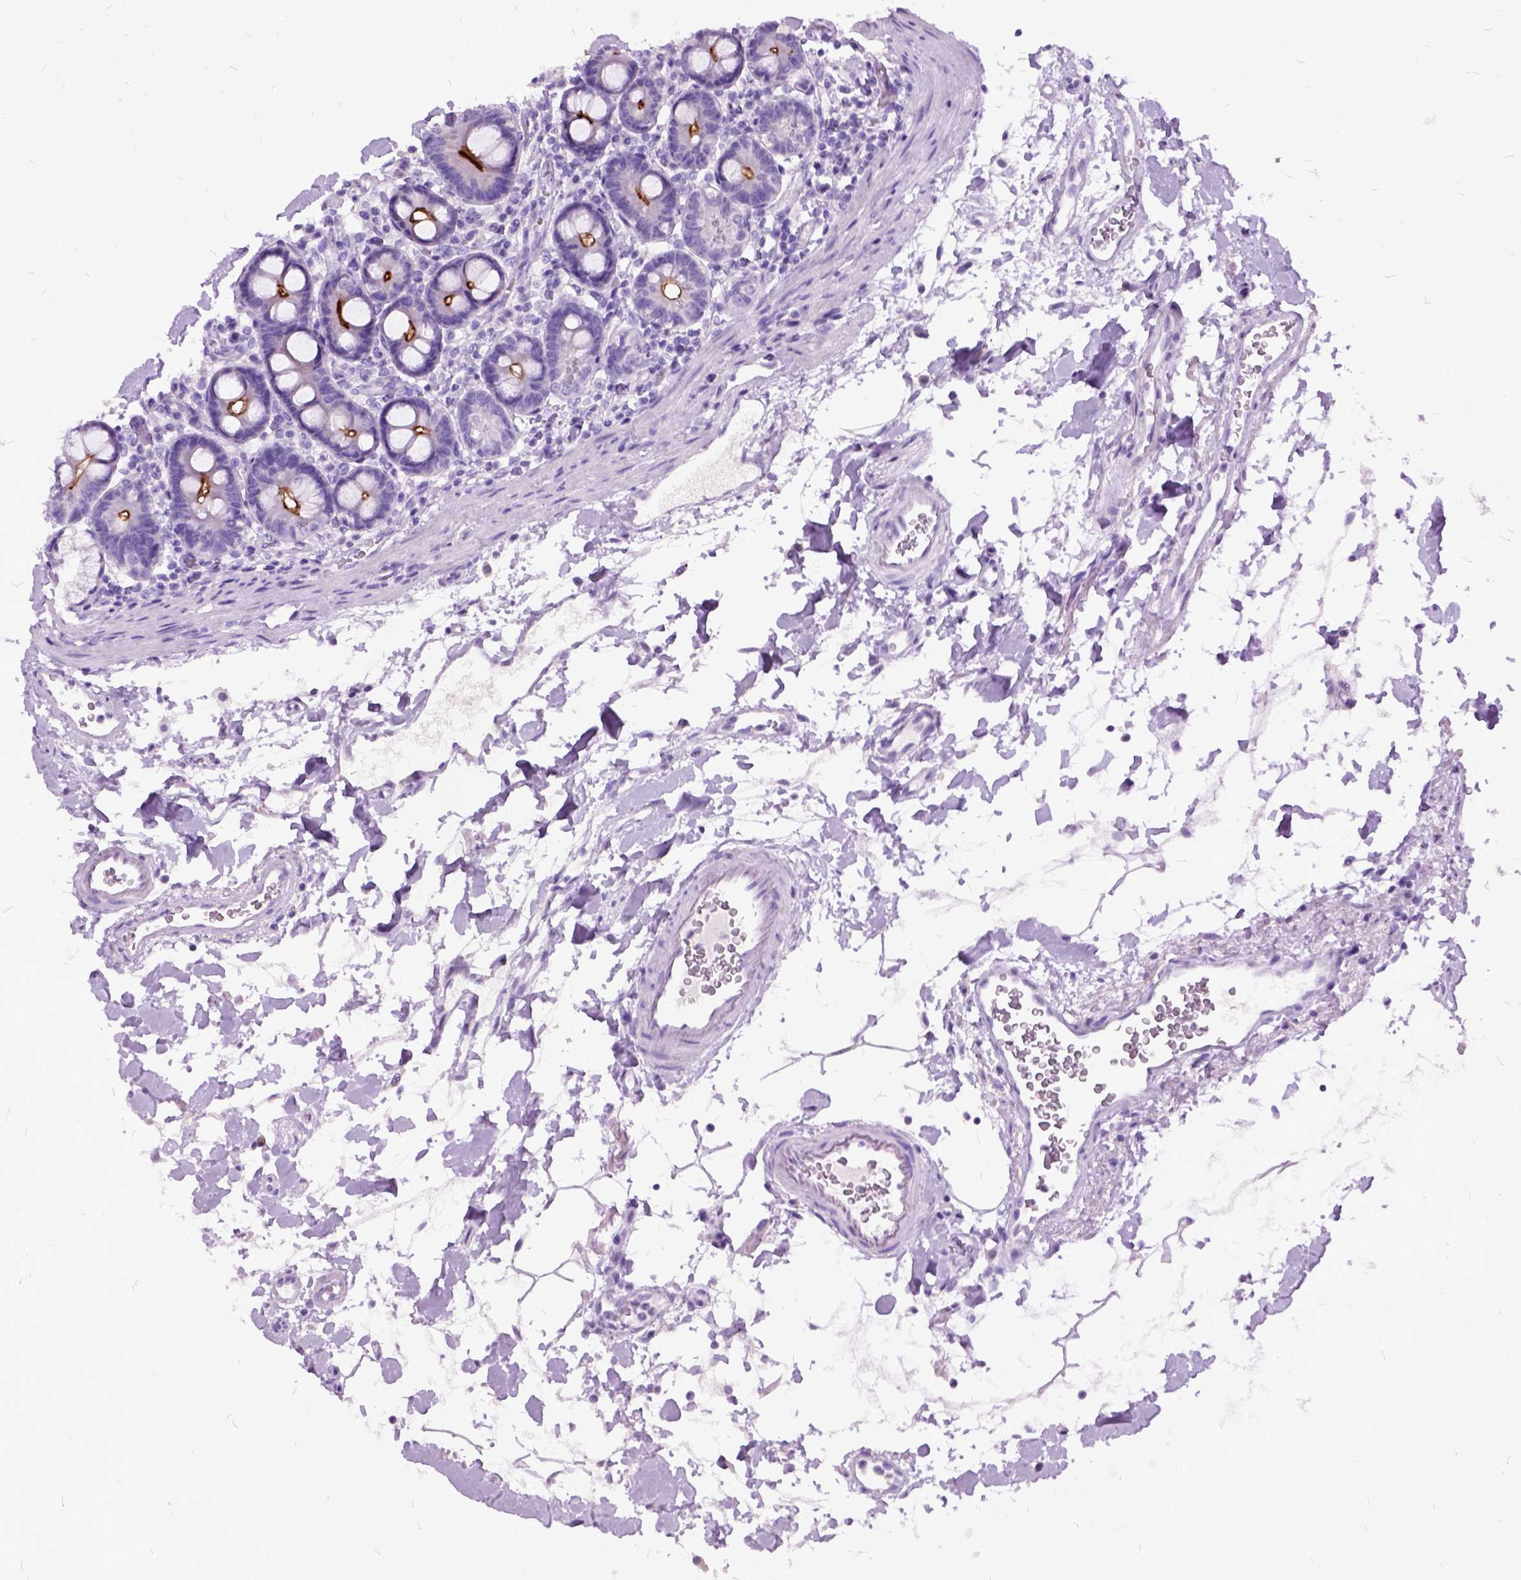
{"staining": {"intensity": "strong", "quantity": "25%-75%", "location": "cytoplasmic/membranous"}, "tissue": "duodenum", "cell_type": "Glandular cells", "image_type": "normal", "snomed": [{"axis": "morphology", "description": "Normal tissue, NOS"}, {"axis": "topography", "description": "Pancreas"}, {"axis": "topography", "description": "Duodenum"}], "caption": "Immunohistochemical staining of unremarkable human duodenum reveals strong cytoplasmic/membranous protein staining in approximately 25%-75% of glandular cells. (Brightfield microscopy of DAB IHC at high magnification).", "gene": "MME", "patient": {"sex": "male", "age": 59}}